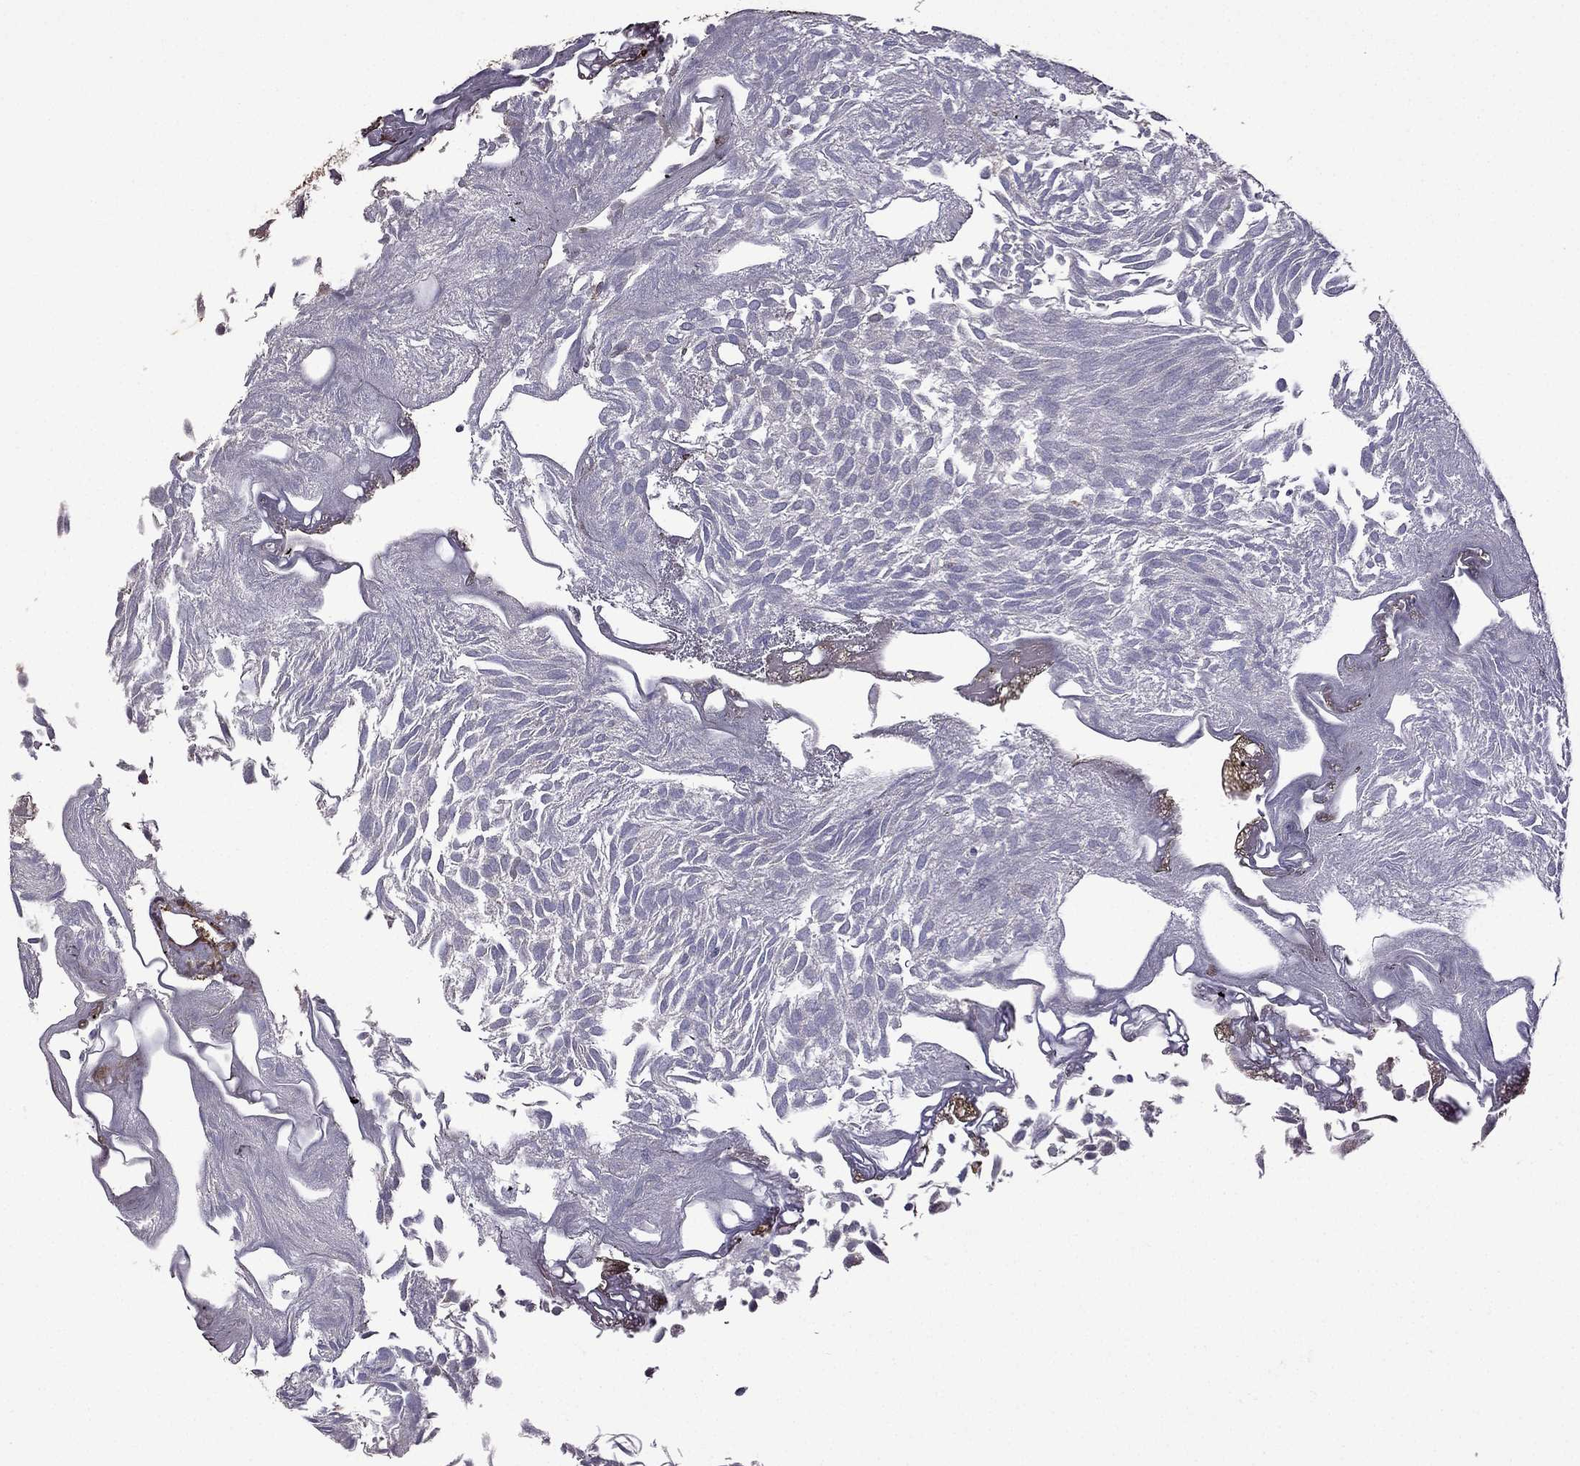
{"staining": {"intensity": "negative", "quantity": "none", "location": "none"}, "tissue": "urothelial cancer", "cell_type": "Tumor cells", "image_type": "cancer", "snomed": [{"axis": "morphology", "description": "Urothelial carcinoma, Low grade"}, {"axis": "topography", "description": "Urinary bladder"}], "caption": "Immunohistochemistry of human urothelial carcinoma (low-grade) reveals no staining in tumor cells. (Immunohistochemistry (ihc), brightfield microscopy, high magnification).", "gene": "IKBIP", "patient": {"sex": "male", "age": 52}}